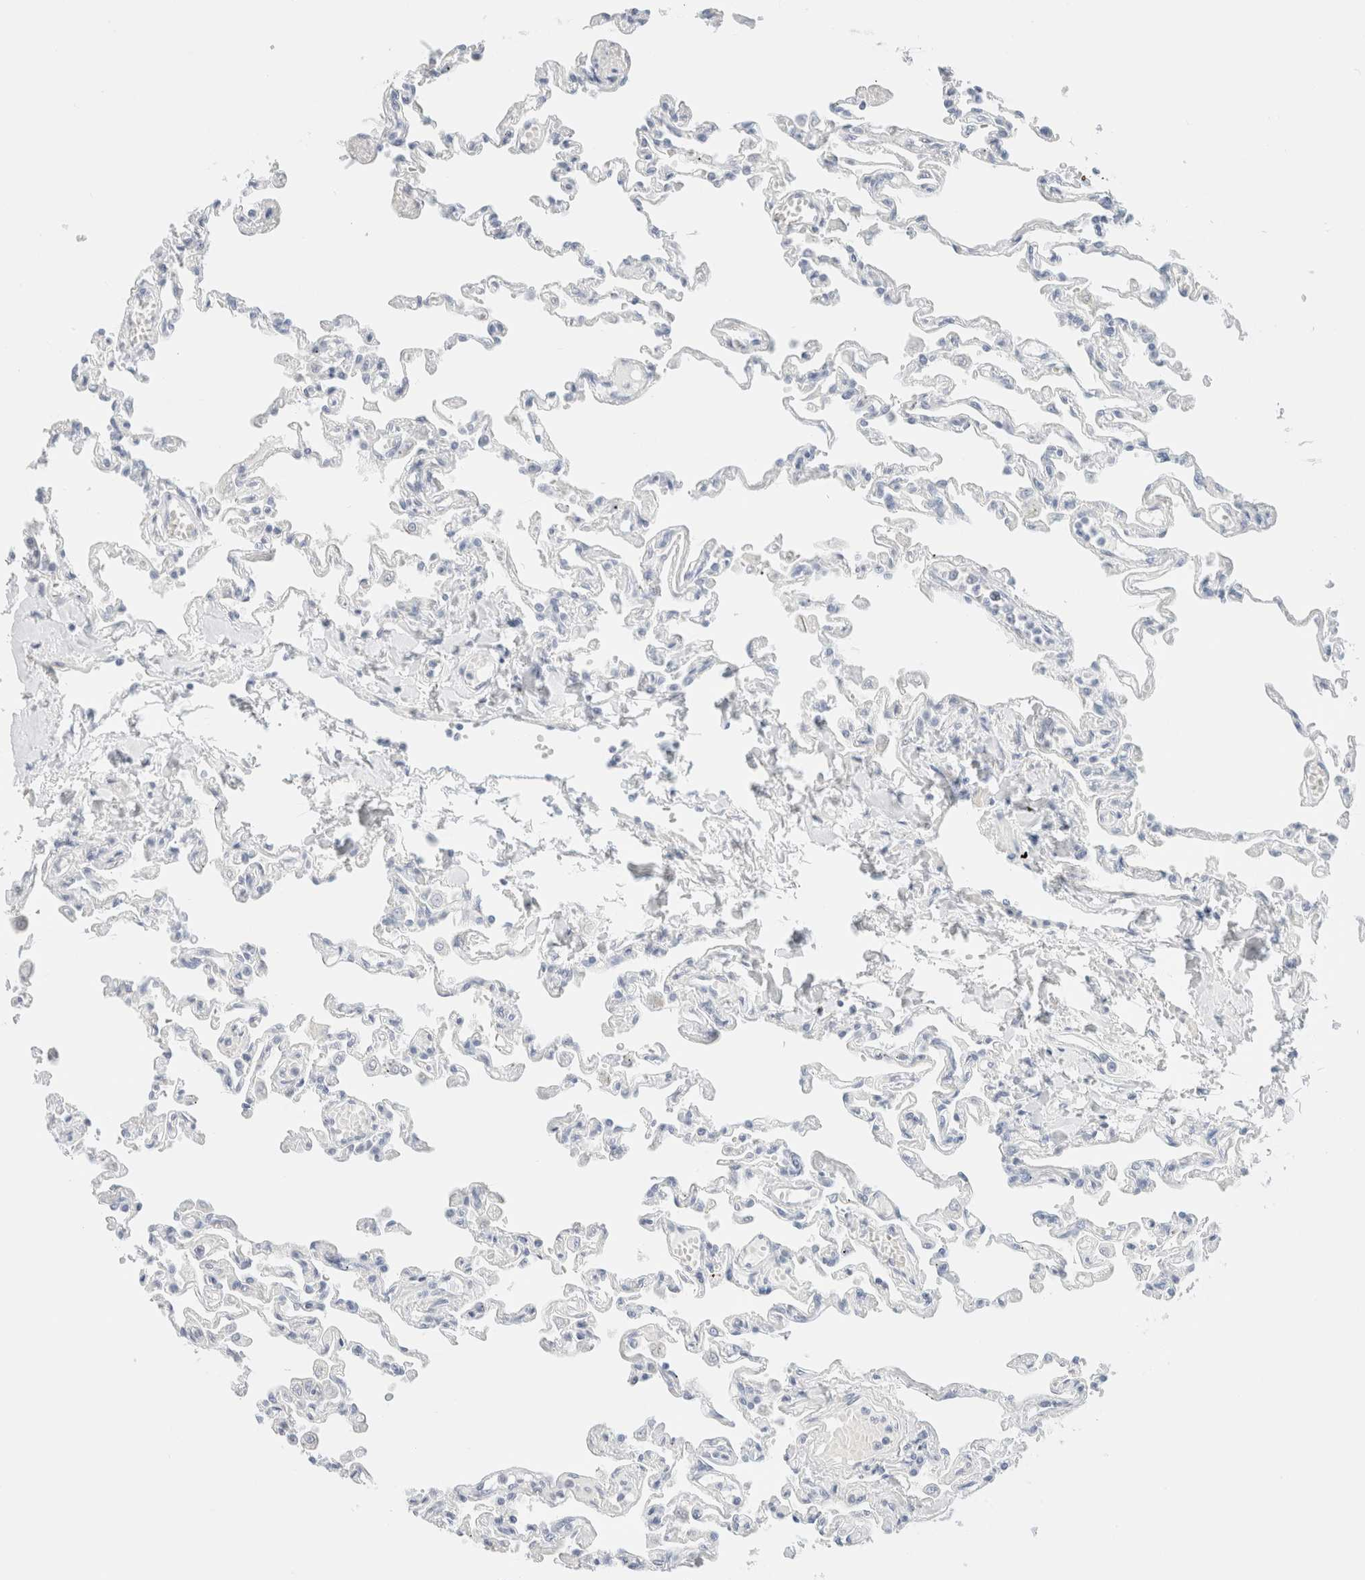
{"staining": {"intensity": "negative", "quantity": "none", "location": "none"}, "tissue": "lung", "cell_type": "Alveolar cells", "image_type": "normal", "snomed": [{"axis": "morphology", "description": "Normal tissue, NOS"}, {"axis": "topography", "description": "Lung"}], "caption": "DAB (3,3'-diaminobenzidine) immunohistochemical staining of unremarkable human lung exhibits no significant positivity in alveolar cells. (IHC, brightfield microscopy, high magnification).", "gene": "DPYS", "patient": {"sex": "male", "age": 21}}